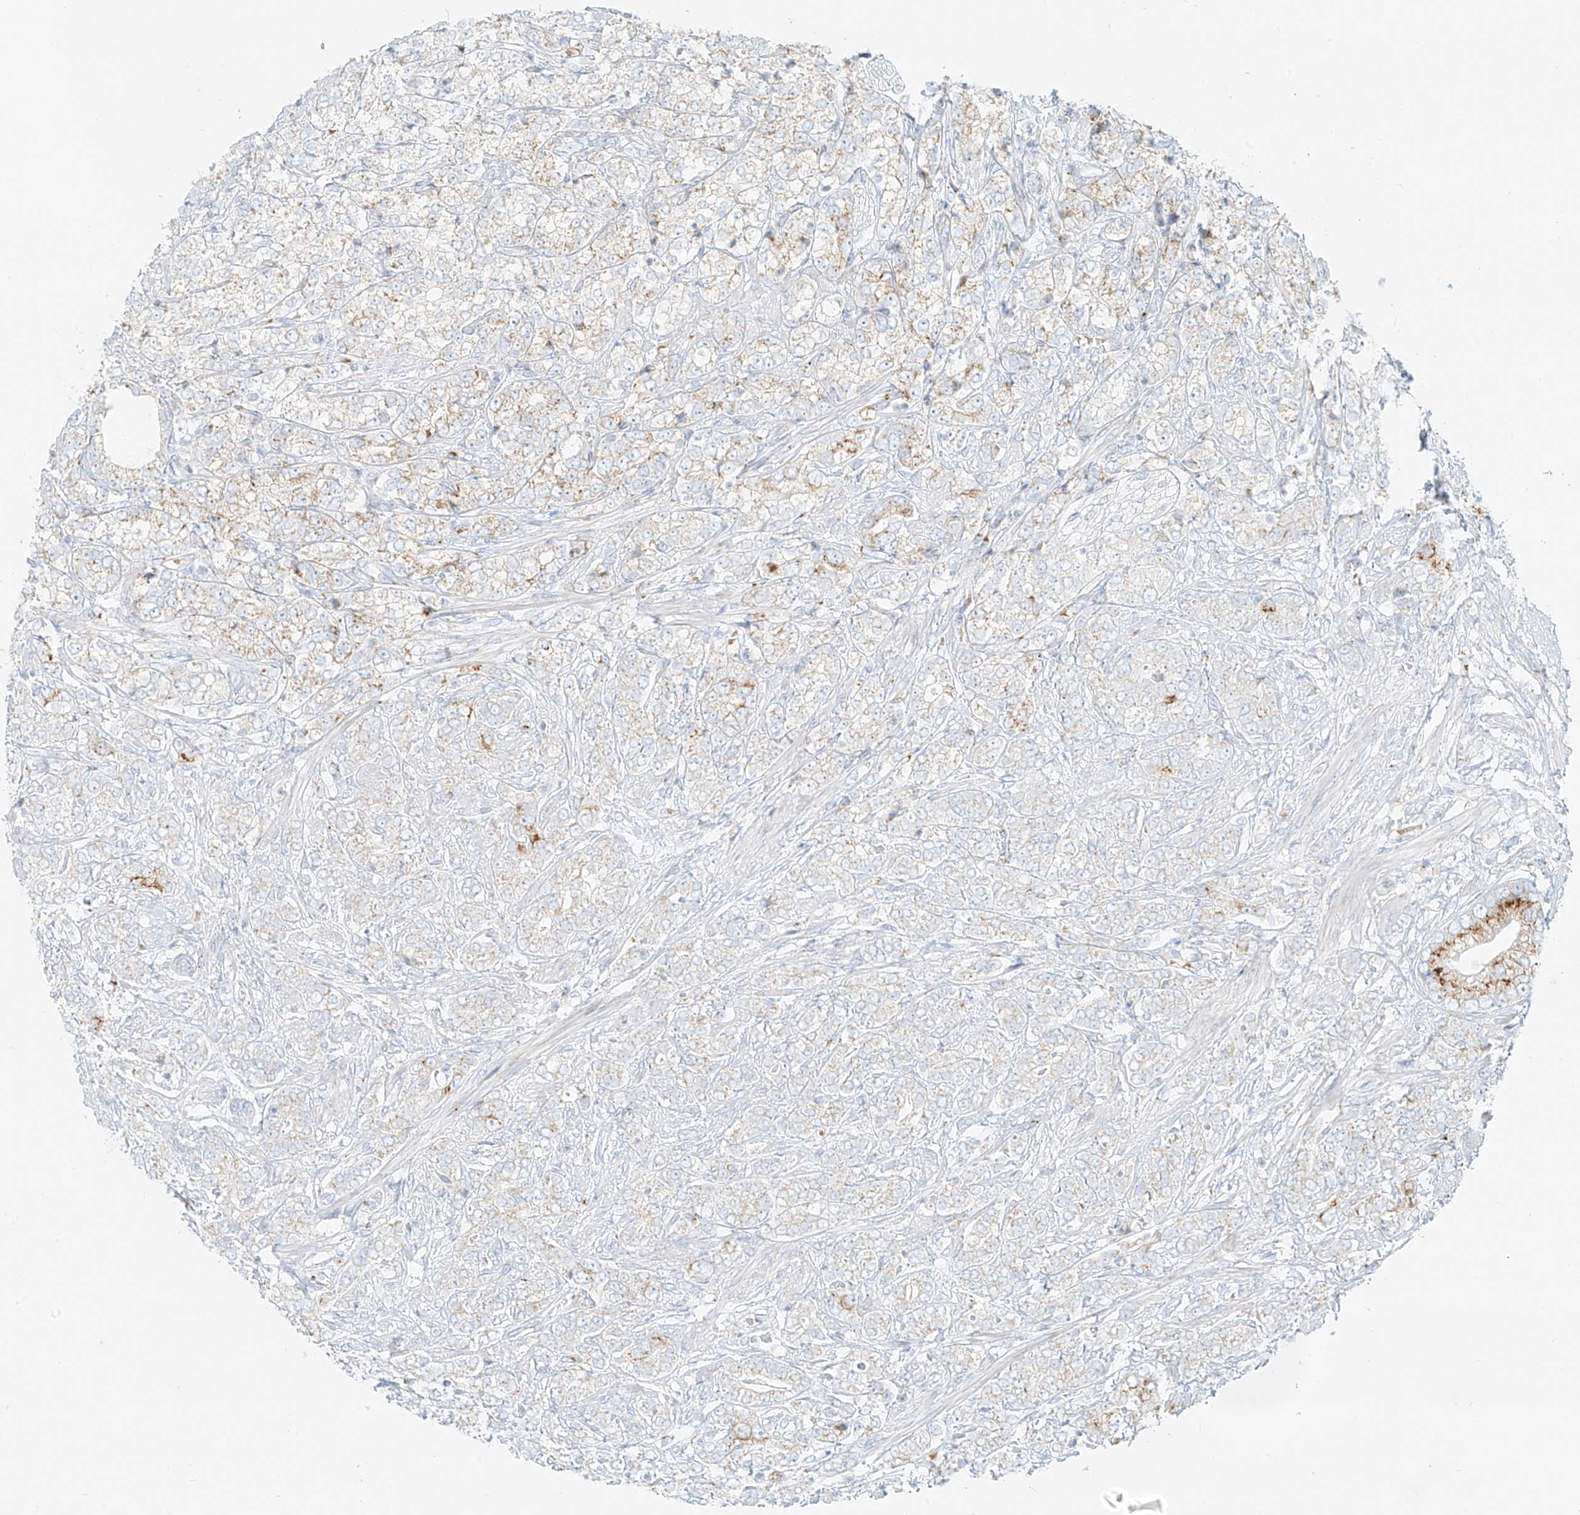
{"staining": {"intensity": "weak", "quantity": "25%-75%", "location": "cytoplasmic/membranous"}, "tissue": "prostate cancer", "cell_type": "Tumor cells", "image_type": "cancer", "snomed": [{"axis": "morphology", "description": "Adenocarcinoma, High grade"}, {"axis": "topography", "description": "Prostate"}], "caption": "Weak cytoplasmic/membranous positivity is identified in about 25%-75% of tumor cells in prostate cancer (adenocarcinoma (high-grade)).", "gene": "TMEM87B", "patient": {"sex": "male", "age": 69}}